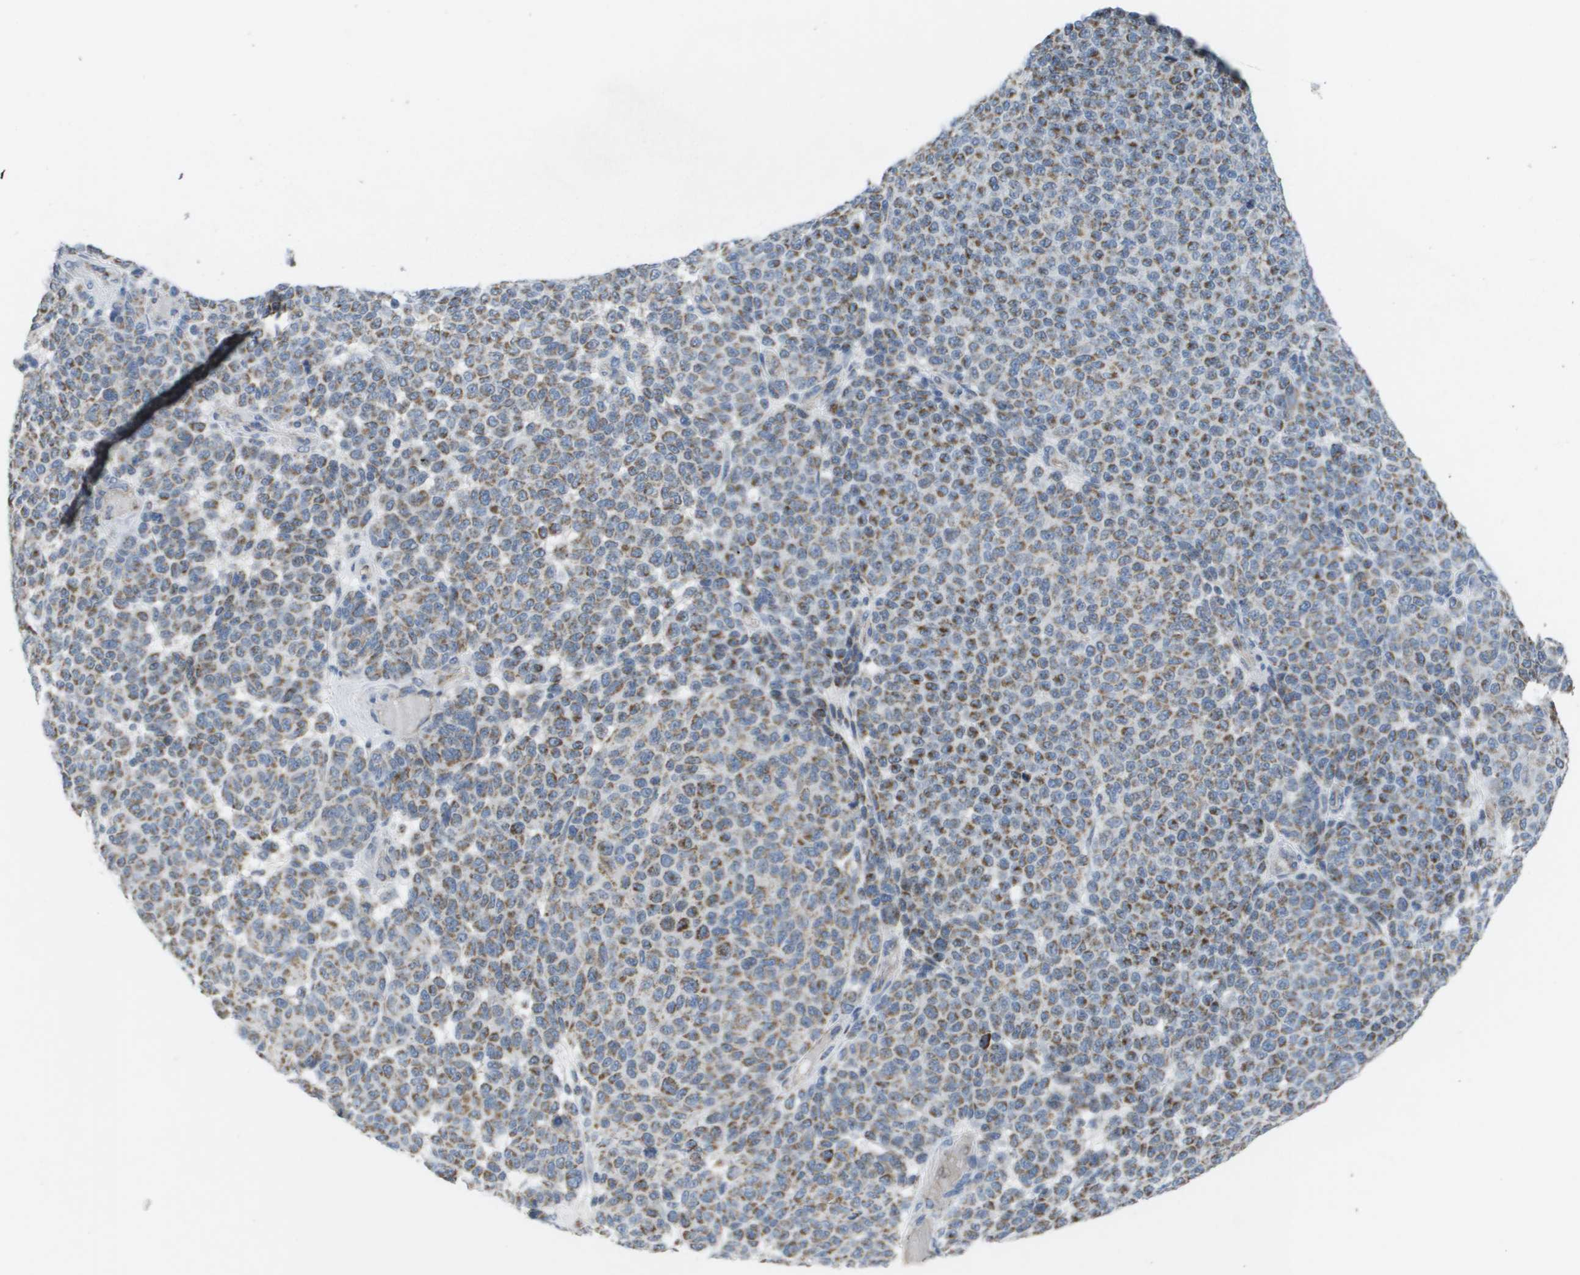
{"staining": {"intensity": "moderate", "quantity": ">75%", "location": "cytoplasmic/membranous"}, "tissue": "melanoma", "cell_type": "Tumor cells", "image_type": "cancer", "snomed": [{"axis": "morphology", "description": "Malignant melanoma, NOS"}, {"axis": "topography", "description": "Skin"}], "caption": "Tumor cells show medium levels of moderate cytoplasmic/membranous expression in about >75% of cells in human melanoma. The staining was performed using DAB, with brown indicating positive protein expression. Nuclei are stained blue with hematoxylin.", "gene": "TMEM223", "patient": {"sex": "male", "age": 59}}